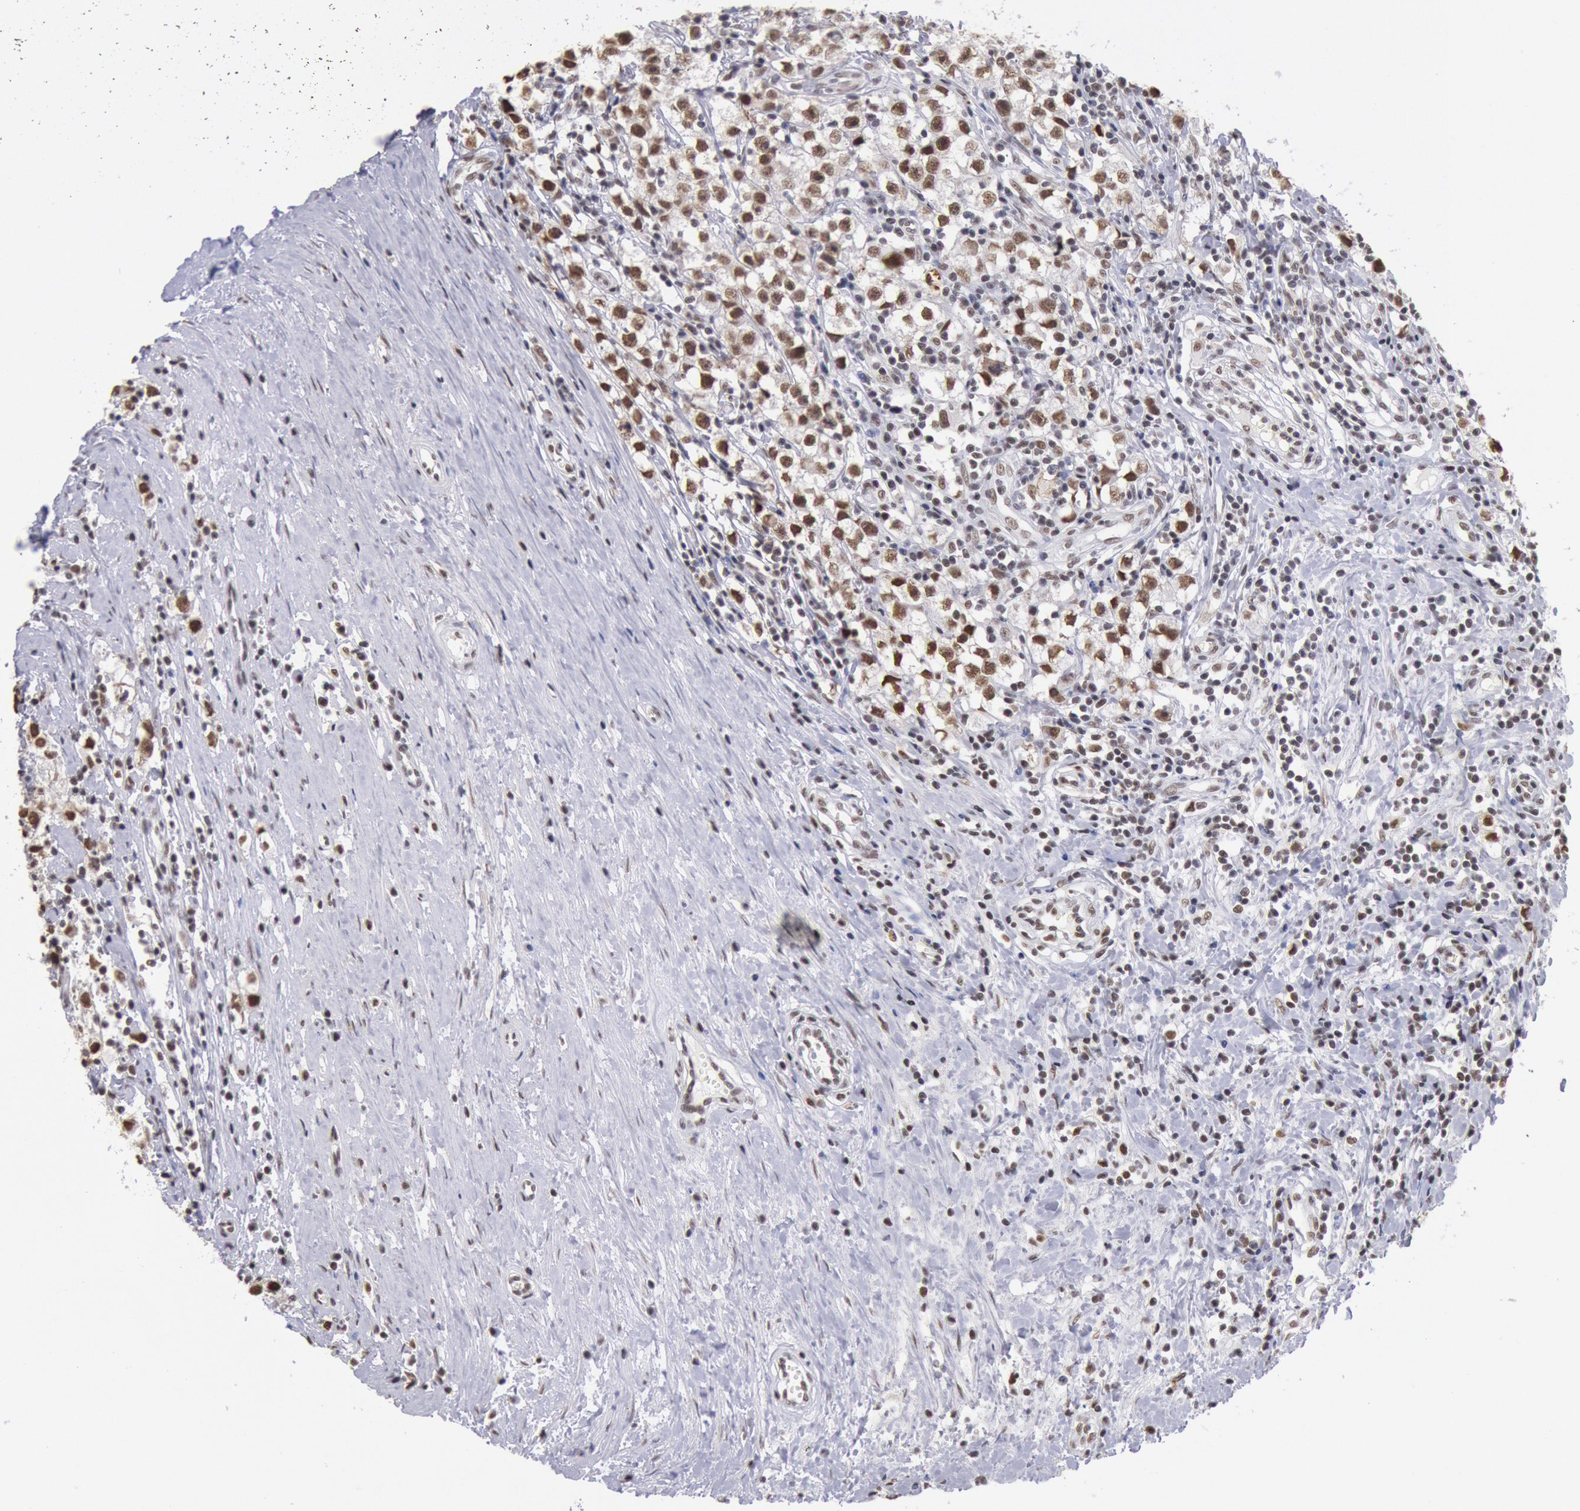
{"staining": {"intensity": "strong", "quantity": ">75%", "location": "nuclear"}, "tissue": "testis cancer", "cell_type": "Tumor cells", "image_type": "cancer", "snomed": [{"axis": "morphology", "description": "Seminoma, NOS"}, {"axis": "topography", "description": "Testis"}], "caption": "Strong nuclear protein staining is seen in about >75% of tumor cells in testis cancer. The staining was performed using DAB (3,3'-diaminobenzidine) to visualize the protein expression in brown, while the nuclei were stained in blue with hematoxylin (Magnification: 20x).", "gene": "SNRPD3", "patient": {"sex": "male", "age": 35}}